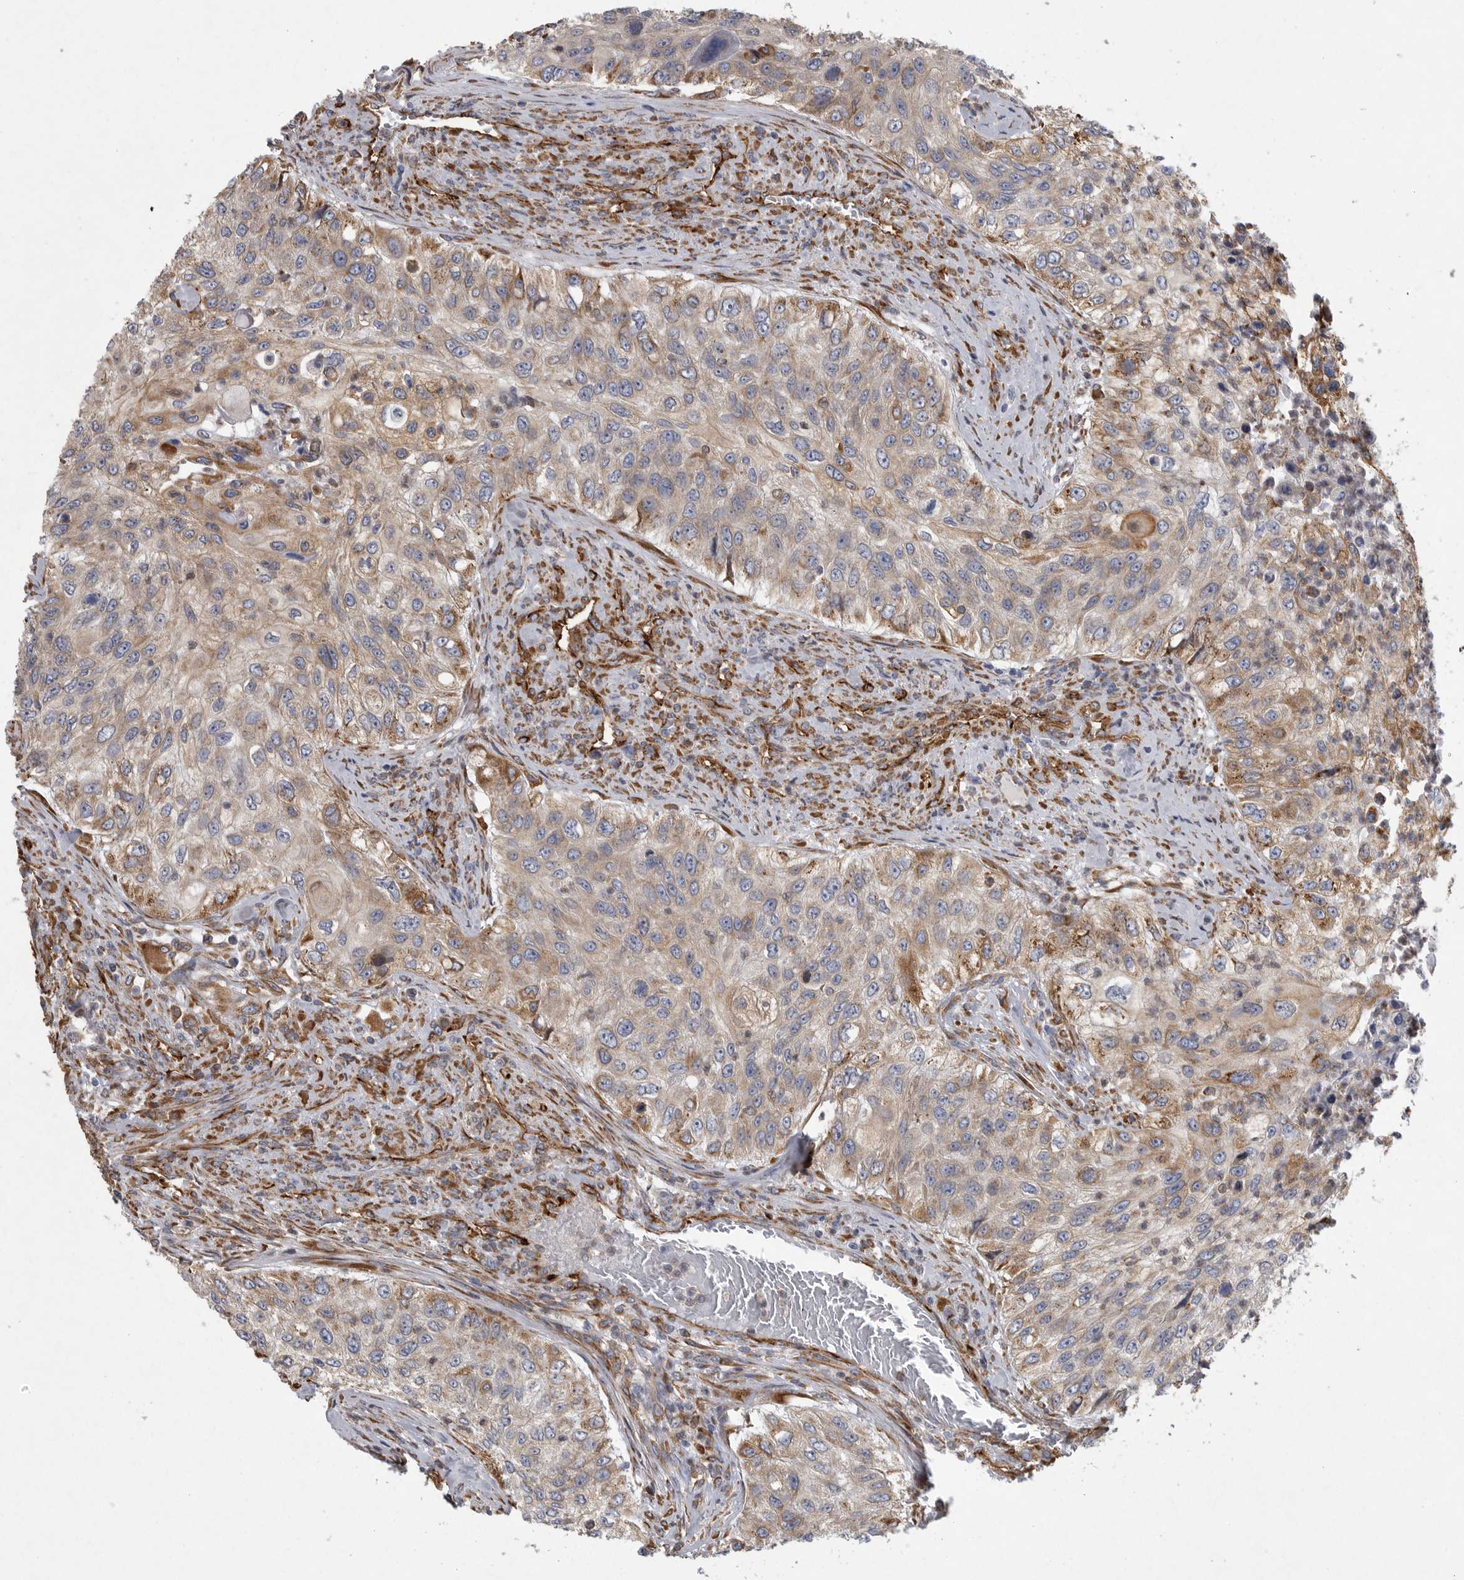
{"staining": {"intensity": "moderate", "quantity": ">75%", "location": "cytoplasmic/membranous"}, "tissue": "urothelial cancer", "cell_type": "Tumor cells", "image_type": "cancer", "snomed": [{"axis": "morphology", "description": "Urothelial carcinoma, High grade"}, {"axis": "topography", "description": "Urinary bladder"}], "caption": "Protein staining exhibits moderate cytoplasmic/membranous staining in approximately >75% of tumor cells in urothelial cancer.", "gene": "MINPP1", "patient": {"sex": "female", "age": 60}}